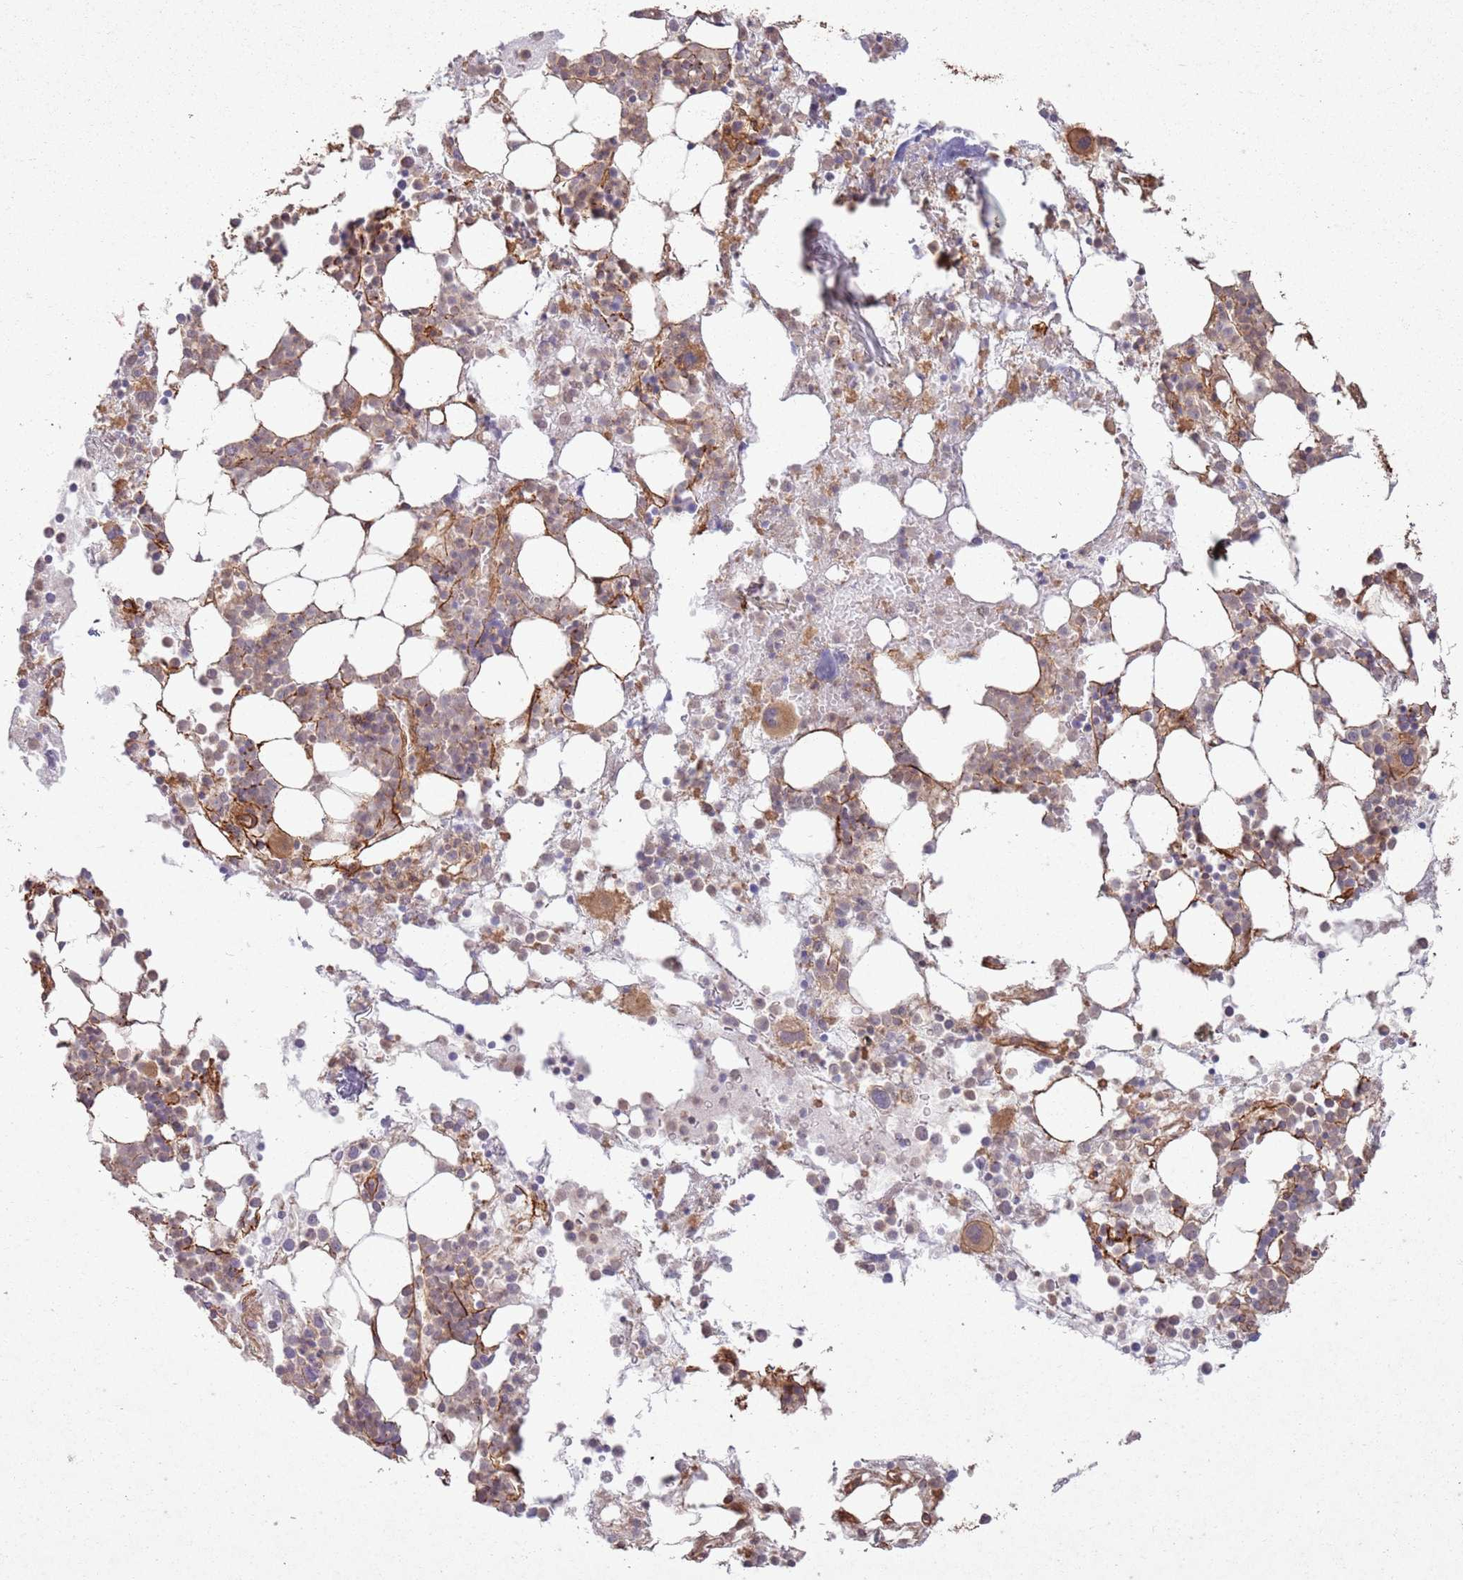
{"staining": {"intensity": "moderate", "quantity": "25%-75%", "location": "cytoplasmic/membranous,nuclear"}, "tissue": "bone marrow", "cell_type": "Hematopoietic cells", "image_type": "normal", "snomed": [{"axis": "morphology", "description": "Normal tissue, NOS"}, {"axis": "topography", "description": "Bone marrow"}], "caption": "This histopathology image shows IHC staining of unremarkable bone marrow, with medium moderate cytoplasmic/membranous,nuclear staining in about 25%-75% of hematopoietic cells.", "gene": "ZNF623", "patient": {"sex": "male", "age": 22}}